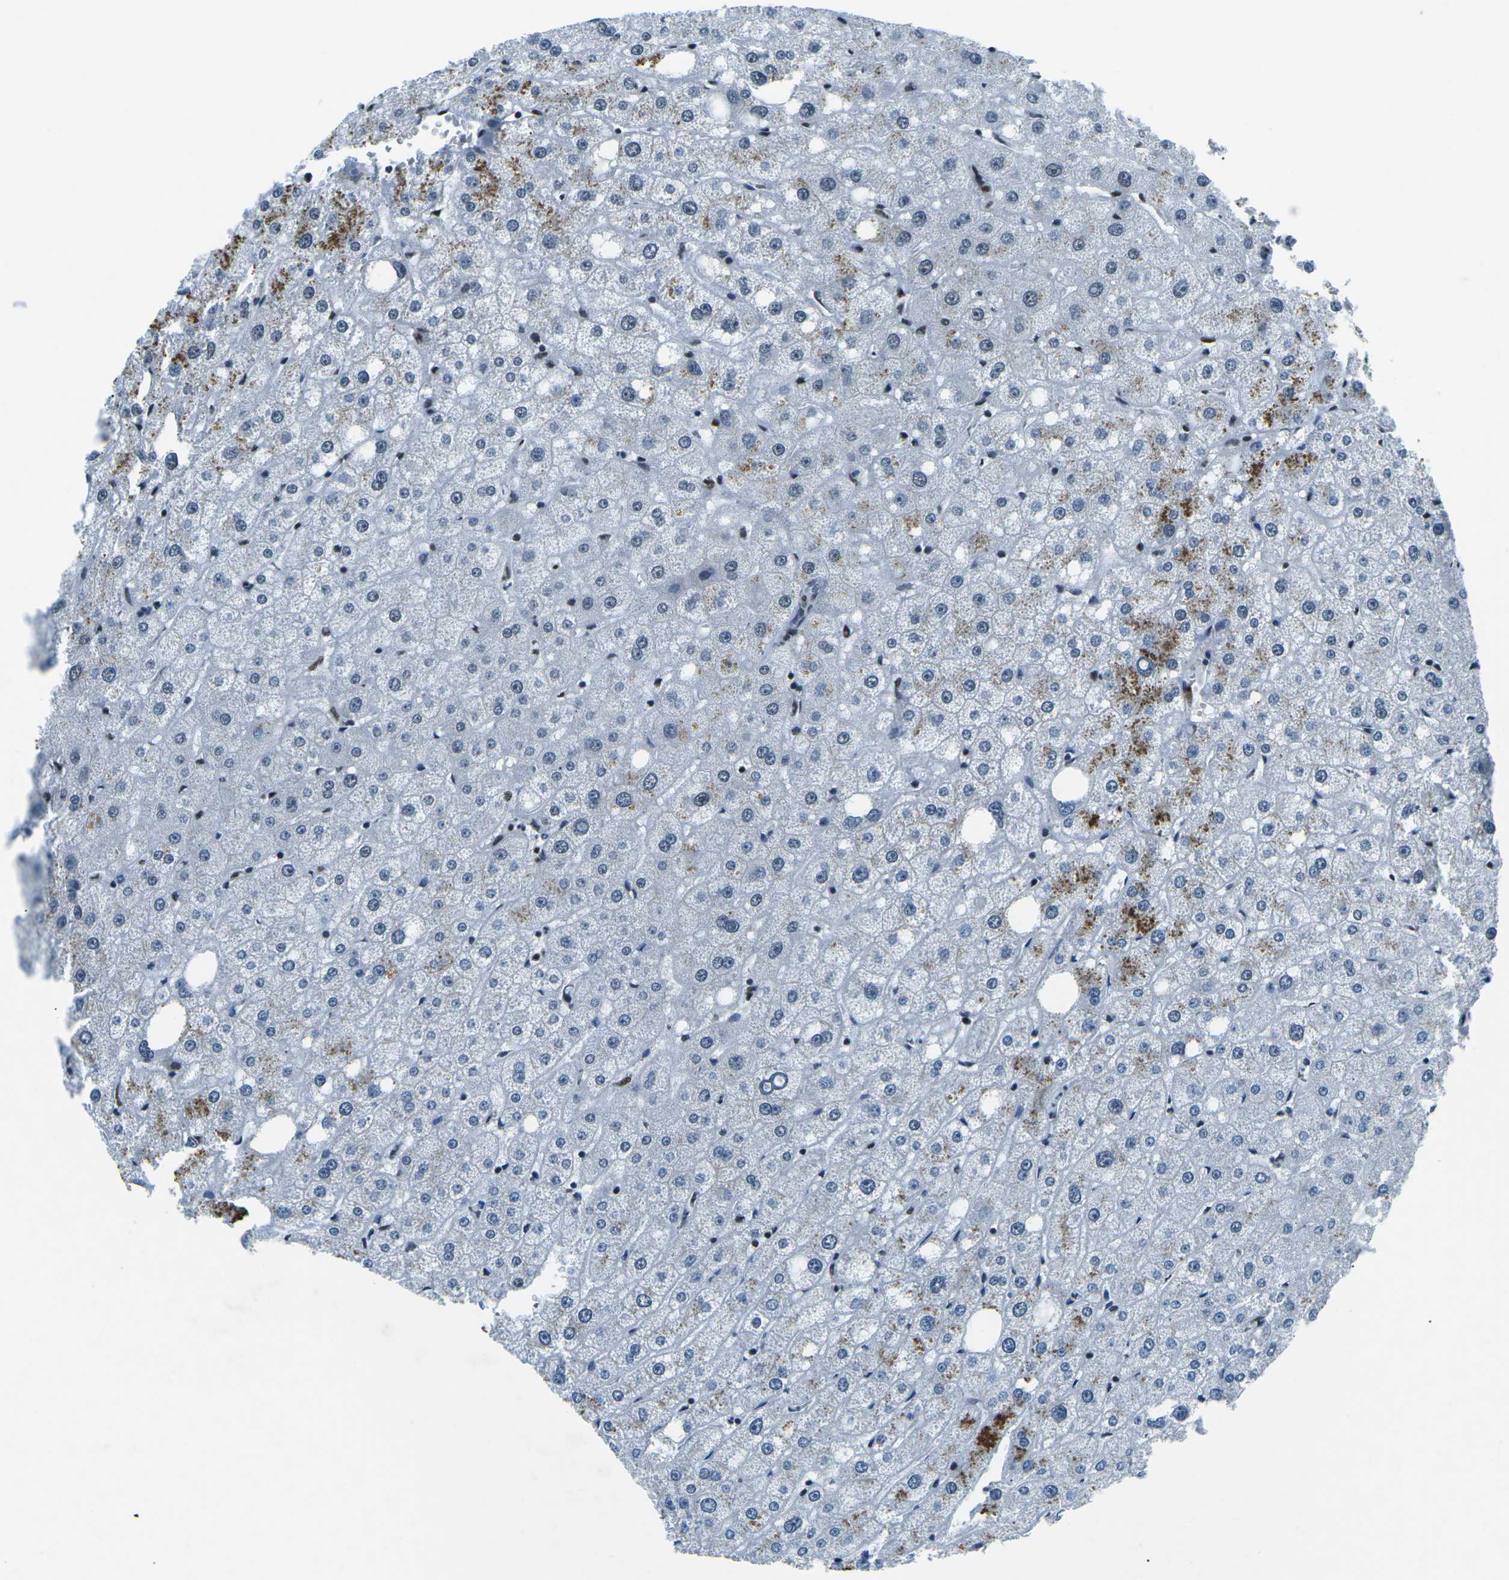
{"staining": {"intensity": "negative", "quantity": "none", "location": "none"}, "tissue": "liver", "cell_type": "Cholangiocytes", "image_type": "normal", "snomed": [{"axis": "morphology", "description": "Normal tissue, NOS"}, {"axis": "topography", "description": "Liver"}], "caption": "Cholangiocytes show no significant staining in normal liver. The staining is performed using DAB brown chromogen with nuclei counter-stained in using hematoxylin.", "gene": "RBL2", "patient": {"sex": "male", "age": 73}}